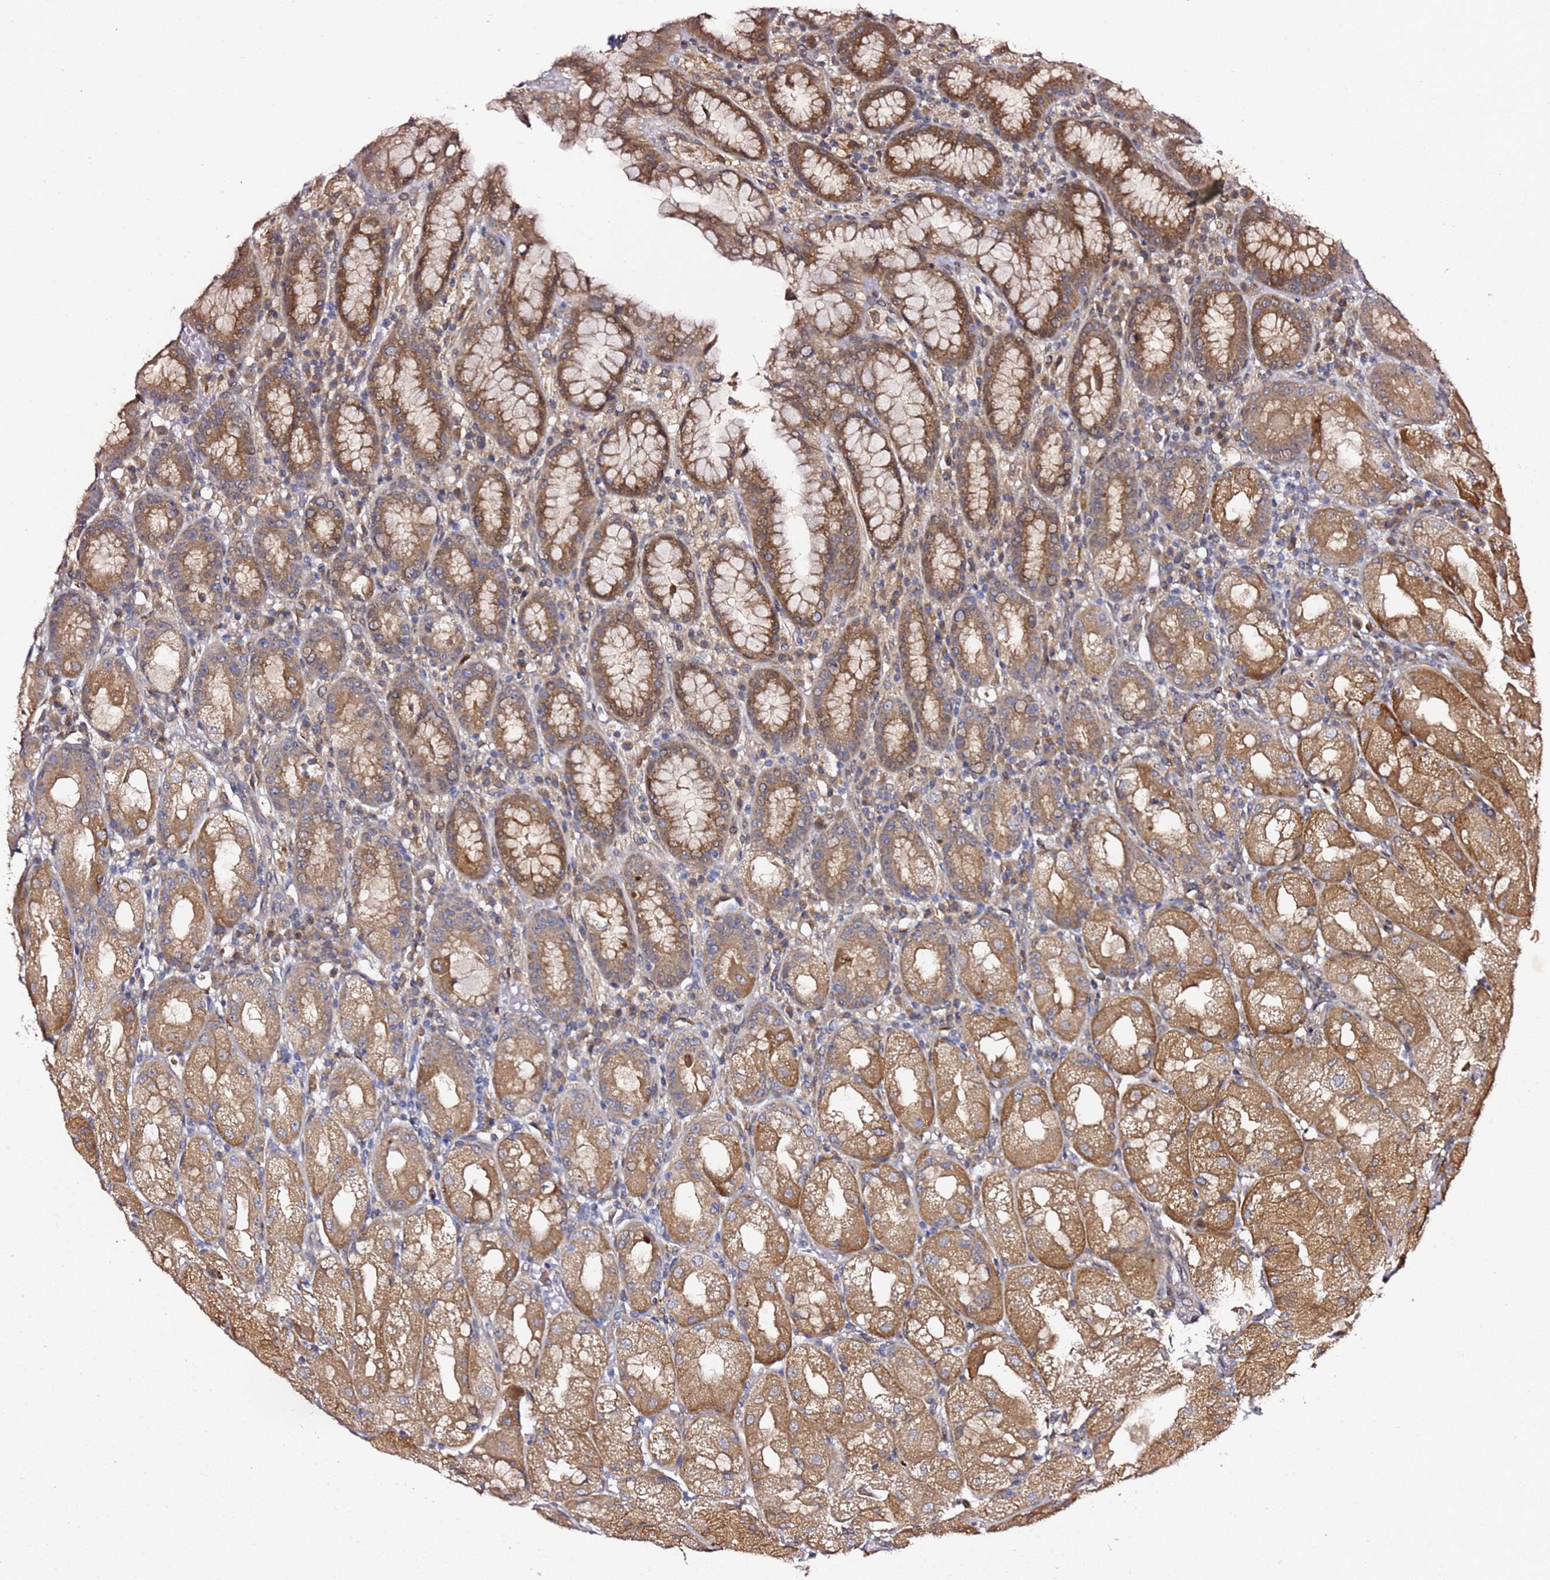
{"staining": {"intensity": "moderate", "quantity": ">75%", "location": "cytoplasmic/membranous"}, "tissue": "stomach", "cell_type": "Glandular cells", "image_type": "normal", "snomed": [{"axis": "morphology", "description": "Normal tissue, NOS"}, {"axis": "topography", "description": "Stomach, upper"}], "caption": "Glandular cells exhibit medium levels of moderate cytoplasmic/membranous expression in approximately >75% of cells in benign stomach. The staining was performed using DAB (3,3'-diaminobenzidine) to visualize the protein expression in brown, while the nuclei were stained in blue with hematoxylin (Magnification: 20x).", "gene": "PRKAB2", "patient": {"sex": "male", "age": 52}}